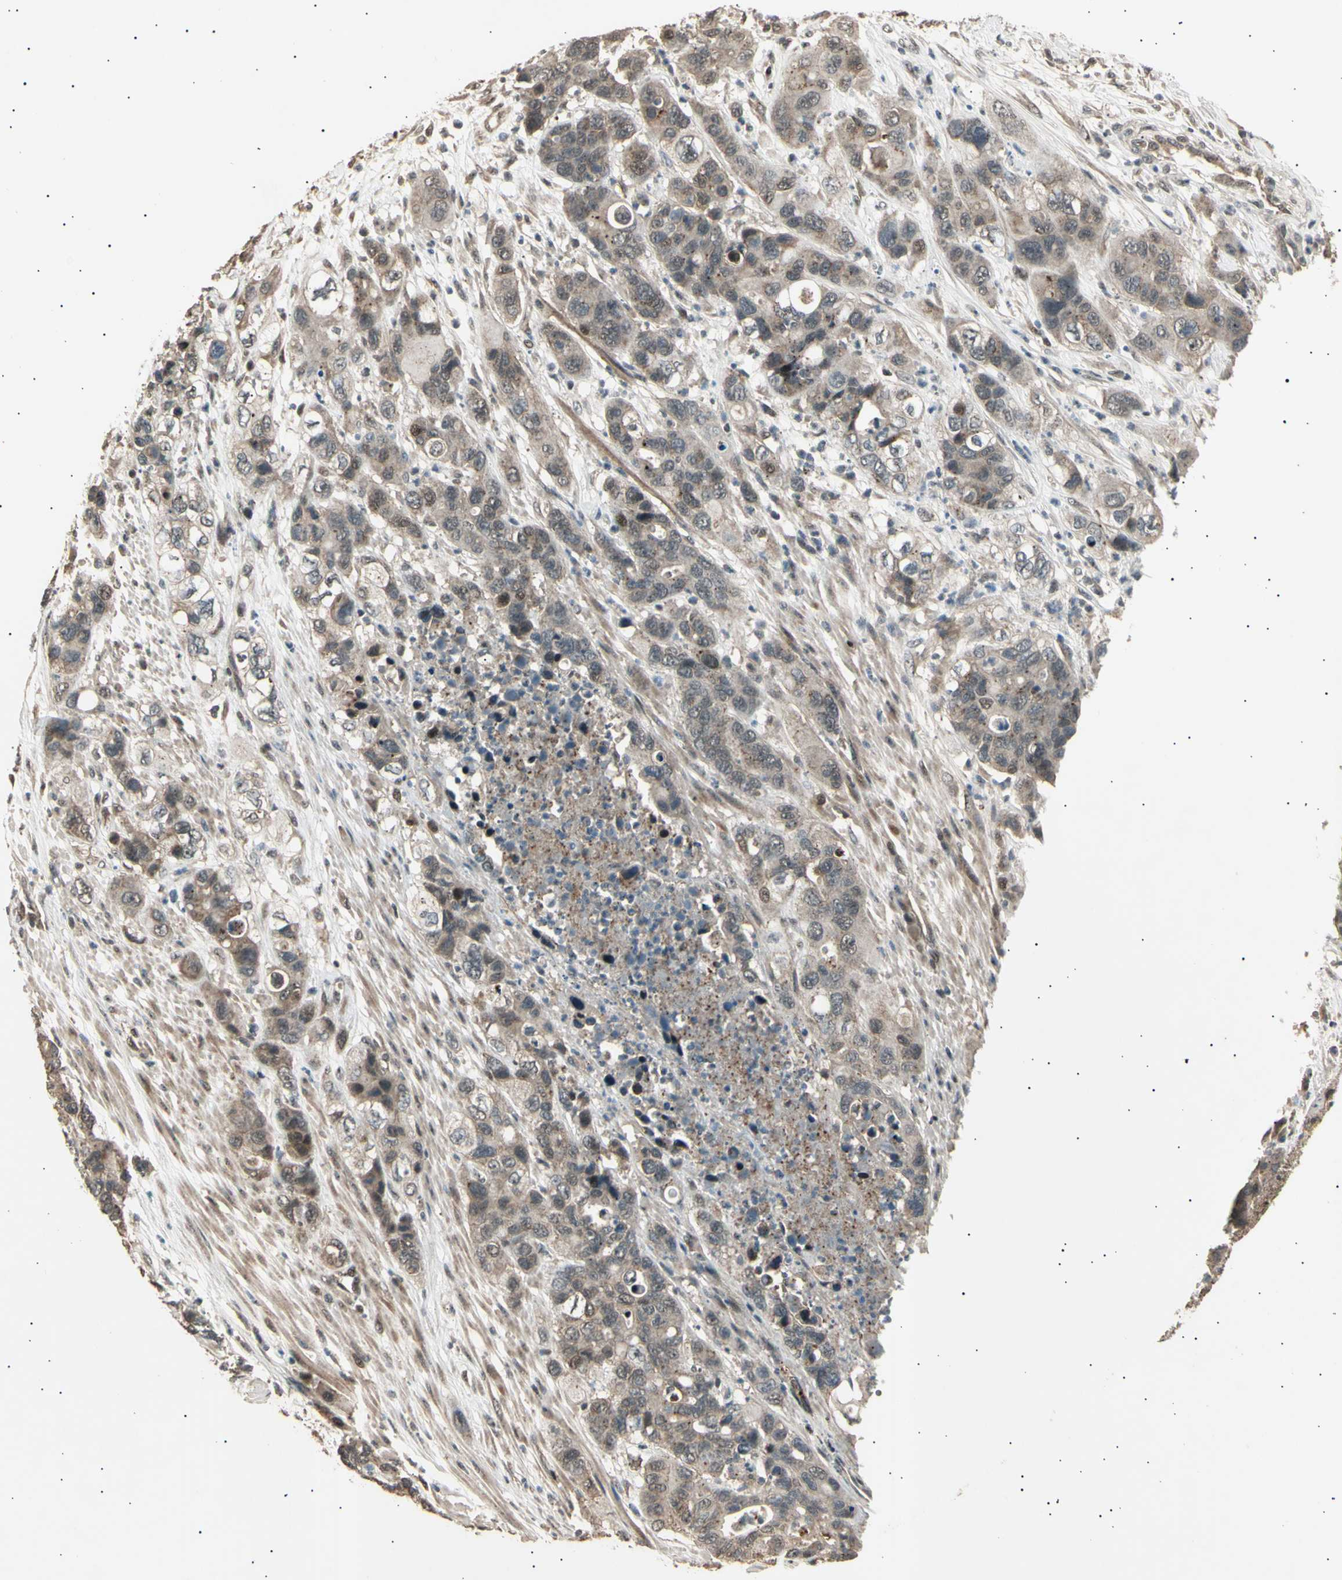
{"staining": {"intensity": "weak", "quantity": "25%-75%", "location": "cytoplasmic/membranous"}, "tissue": "pancreatic cancer", "cell_type": "Tumor cells", "image_type": "cancer", "snomed": [{"axis": "morphology", "description": "Adenocarcinoma, NOS"}, {"axis": "topography", "description": "Pancreas"}], "caption": "A brown stain shows weak cytoplasmic/membranous expression of a protein in pancreatic cancer tumor cells. (DAB (3,3'-diaminobenzidine) IHC with brightfield microscopy, high magnification).", "gene": "NUAK2", "patient": {"sex": "female", "age": 71}}